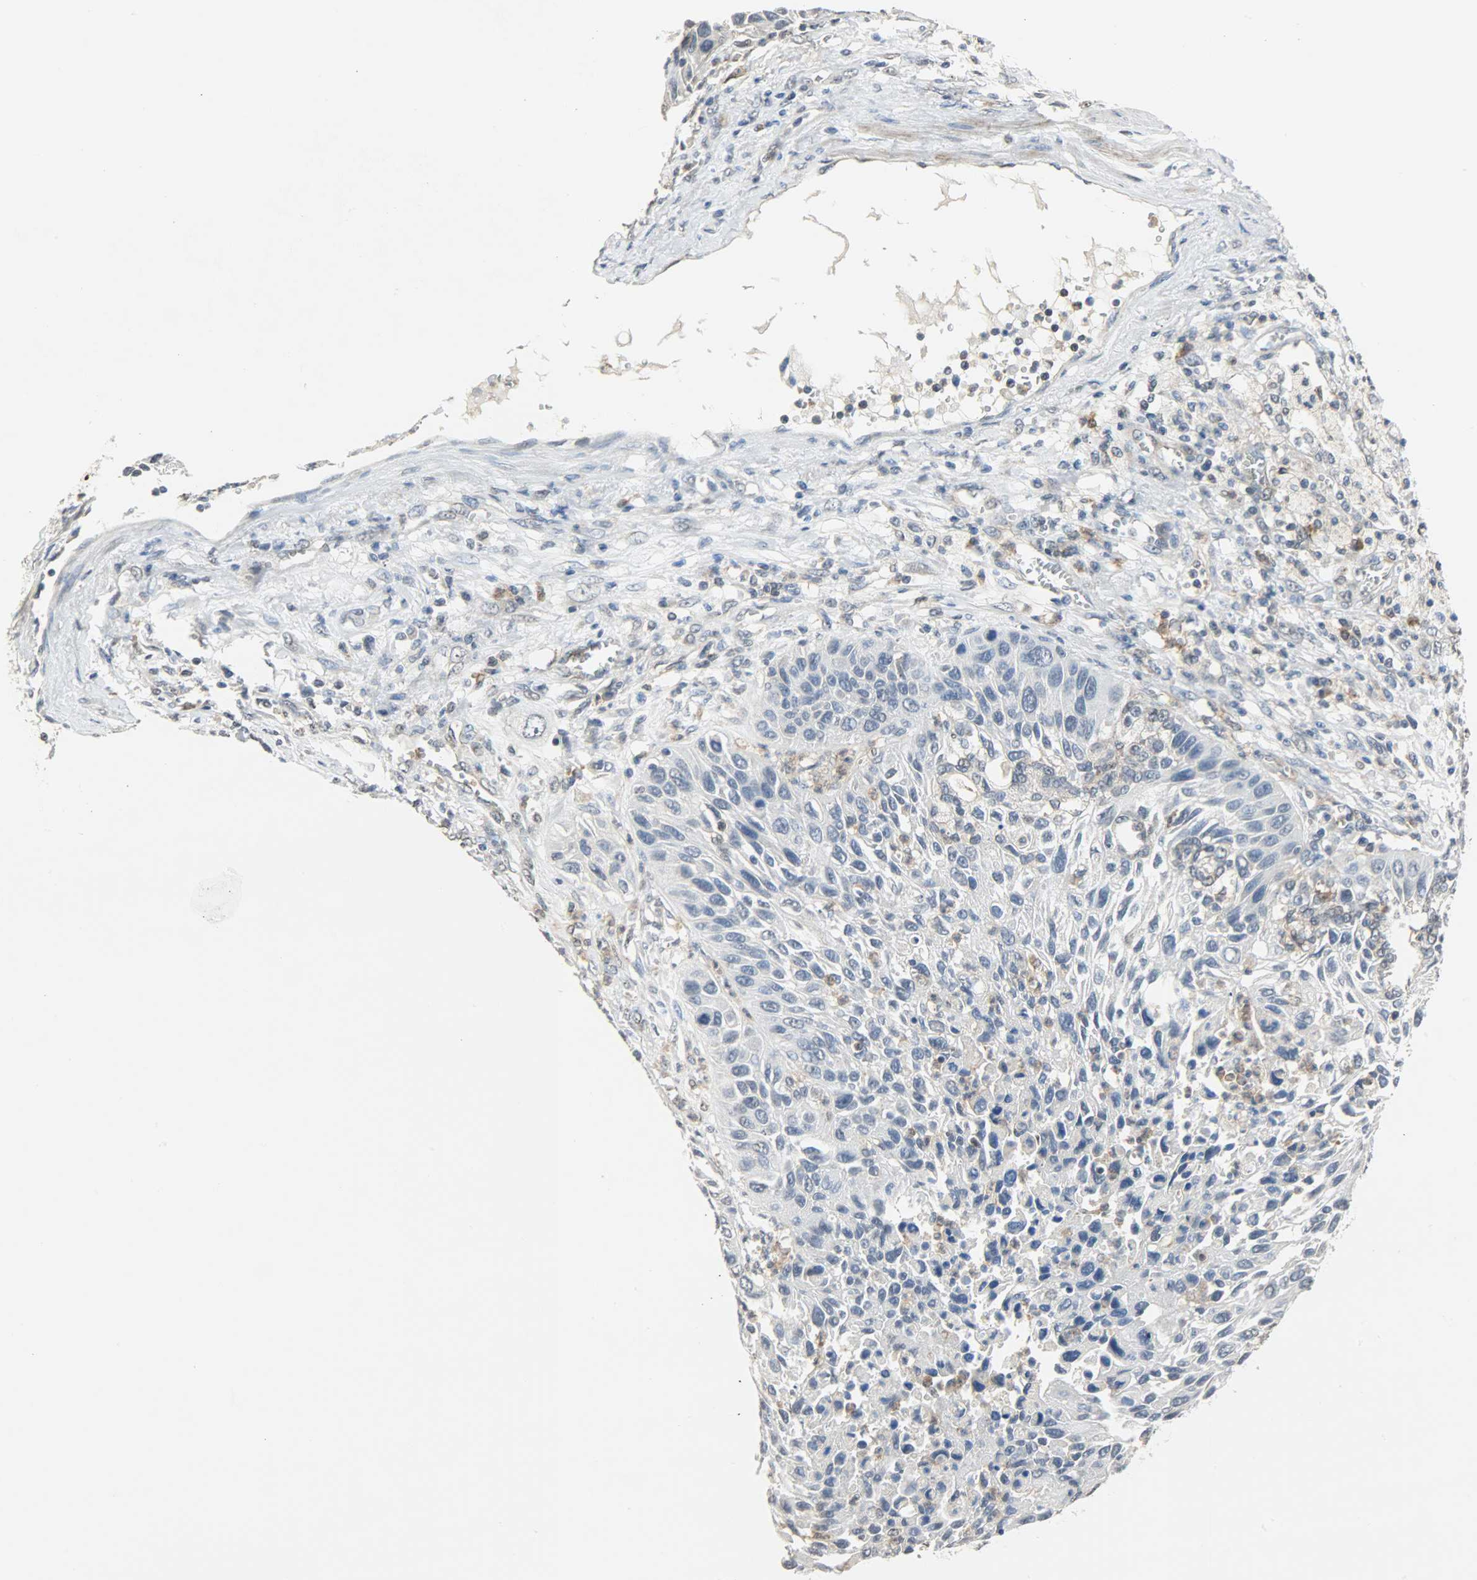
{"staining": {"intensity": "negative", "quantity": "none", "location": "none"}, "tissue": "lung cancer", "cell_type": "Tumor cells", "image_type": "cancer", "snomed": [{"axis": "morphology", "description": "Squamous cell carcinoma, NOS"}, {"axis": "topography", "description": "Lung"}], "caption": "Histopathology image shows no significant protein expression in tumor cells of lung cancer (squamous cell carcinoma).", "gene": "TRIM21", "patient": {"sex": "female", "age": 76}}